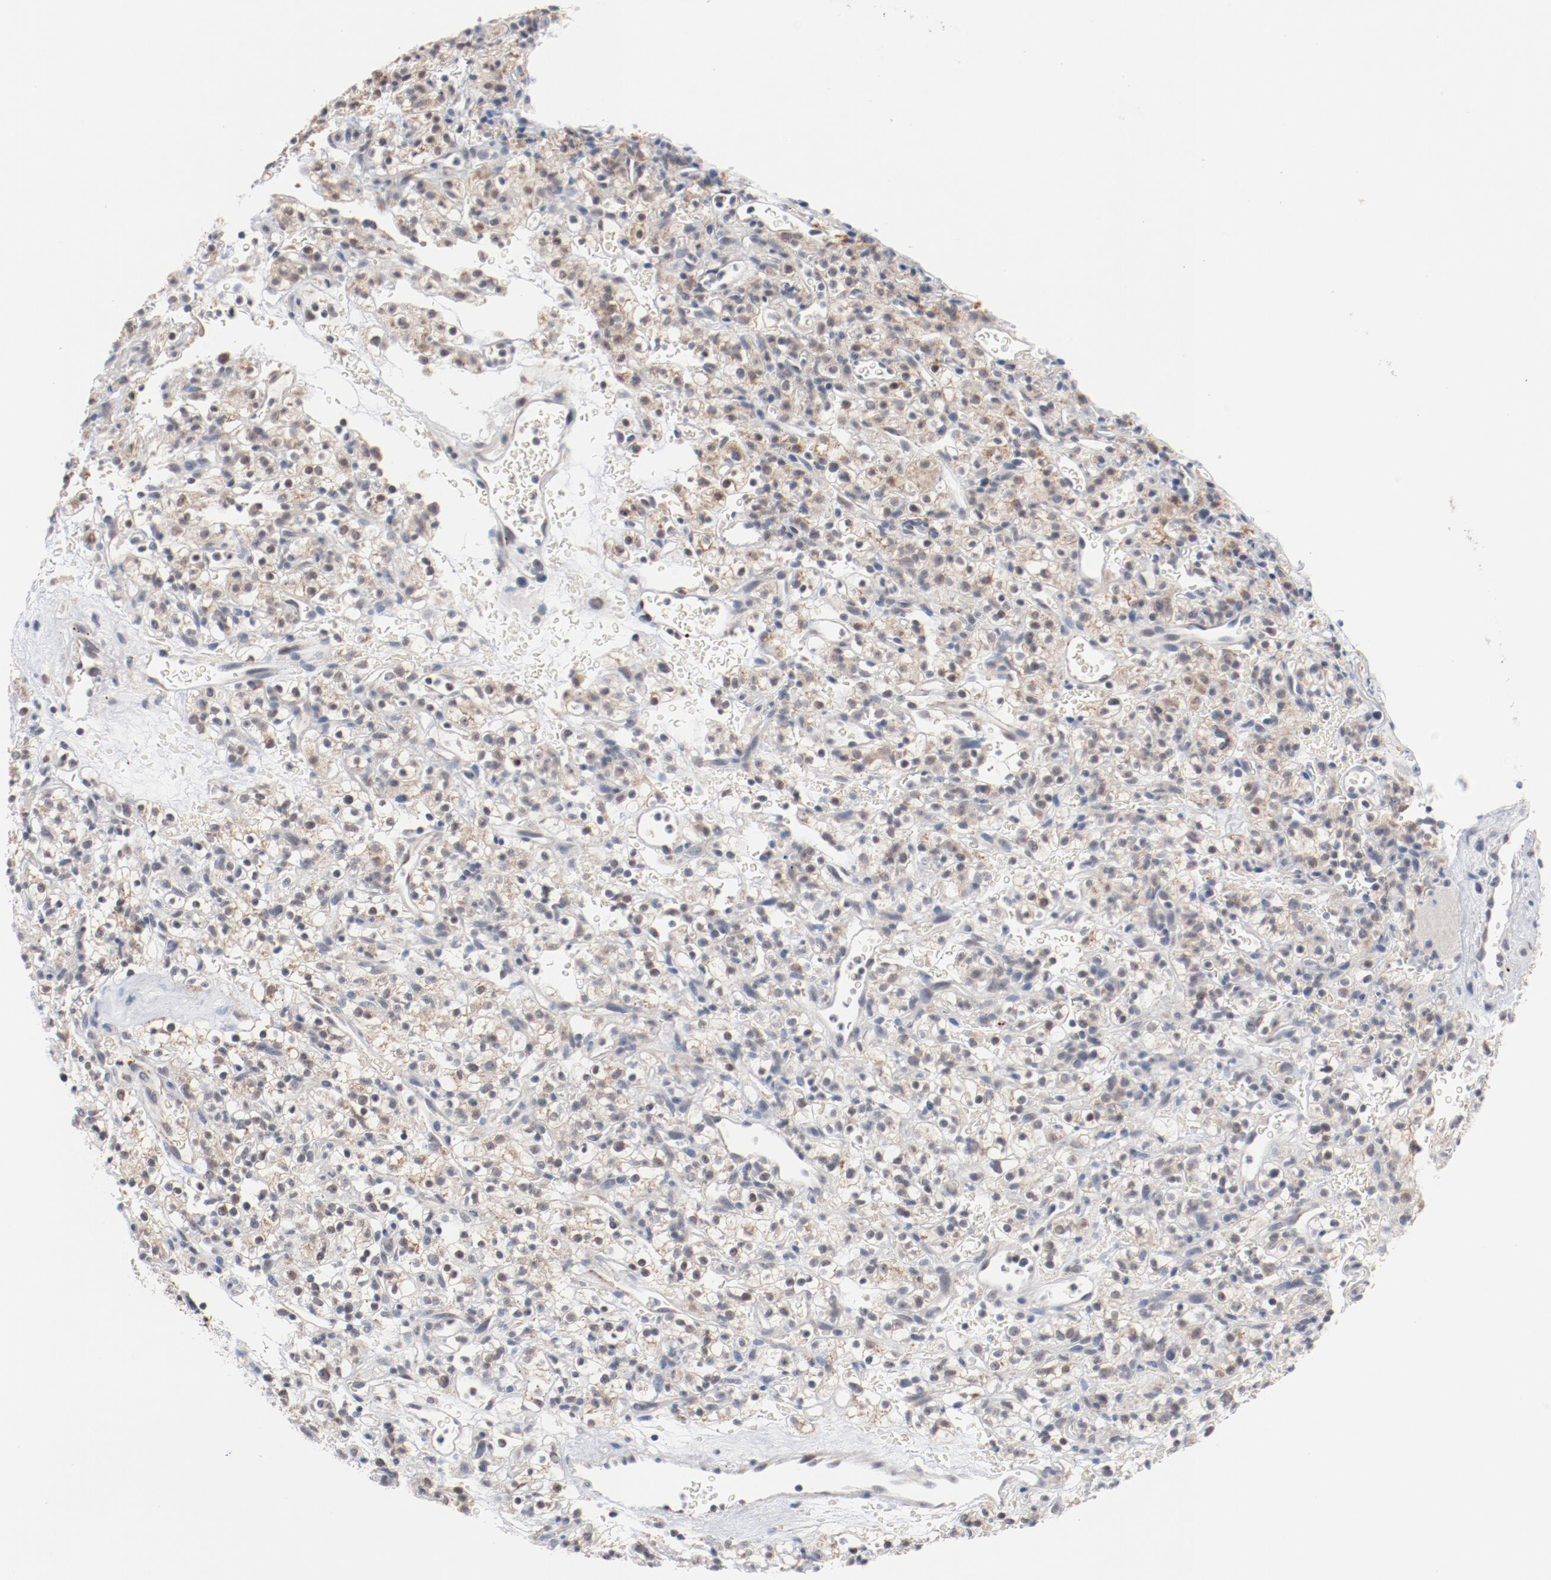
{"staining": {"intensity": "negative", "quantity": "none", "location": "none"}, "tissue": "renal cancer", "cell_type": "Tumor cells", "image_type": "cancer", "snomed": [{"axis": "morphology", "description": "Normal tissue, NOS"}, {"axis": "morphology", "description": "Adenocarcinoma, NOS"}, {"axis": "topography", "description": "Kidney"}], "caption": "Tumor cells are negative for brown protein staining in renal adenocarcinoma.", "gene": "ERICH1", "patient": {"sex": "female", "age": 72}}